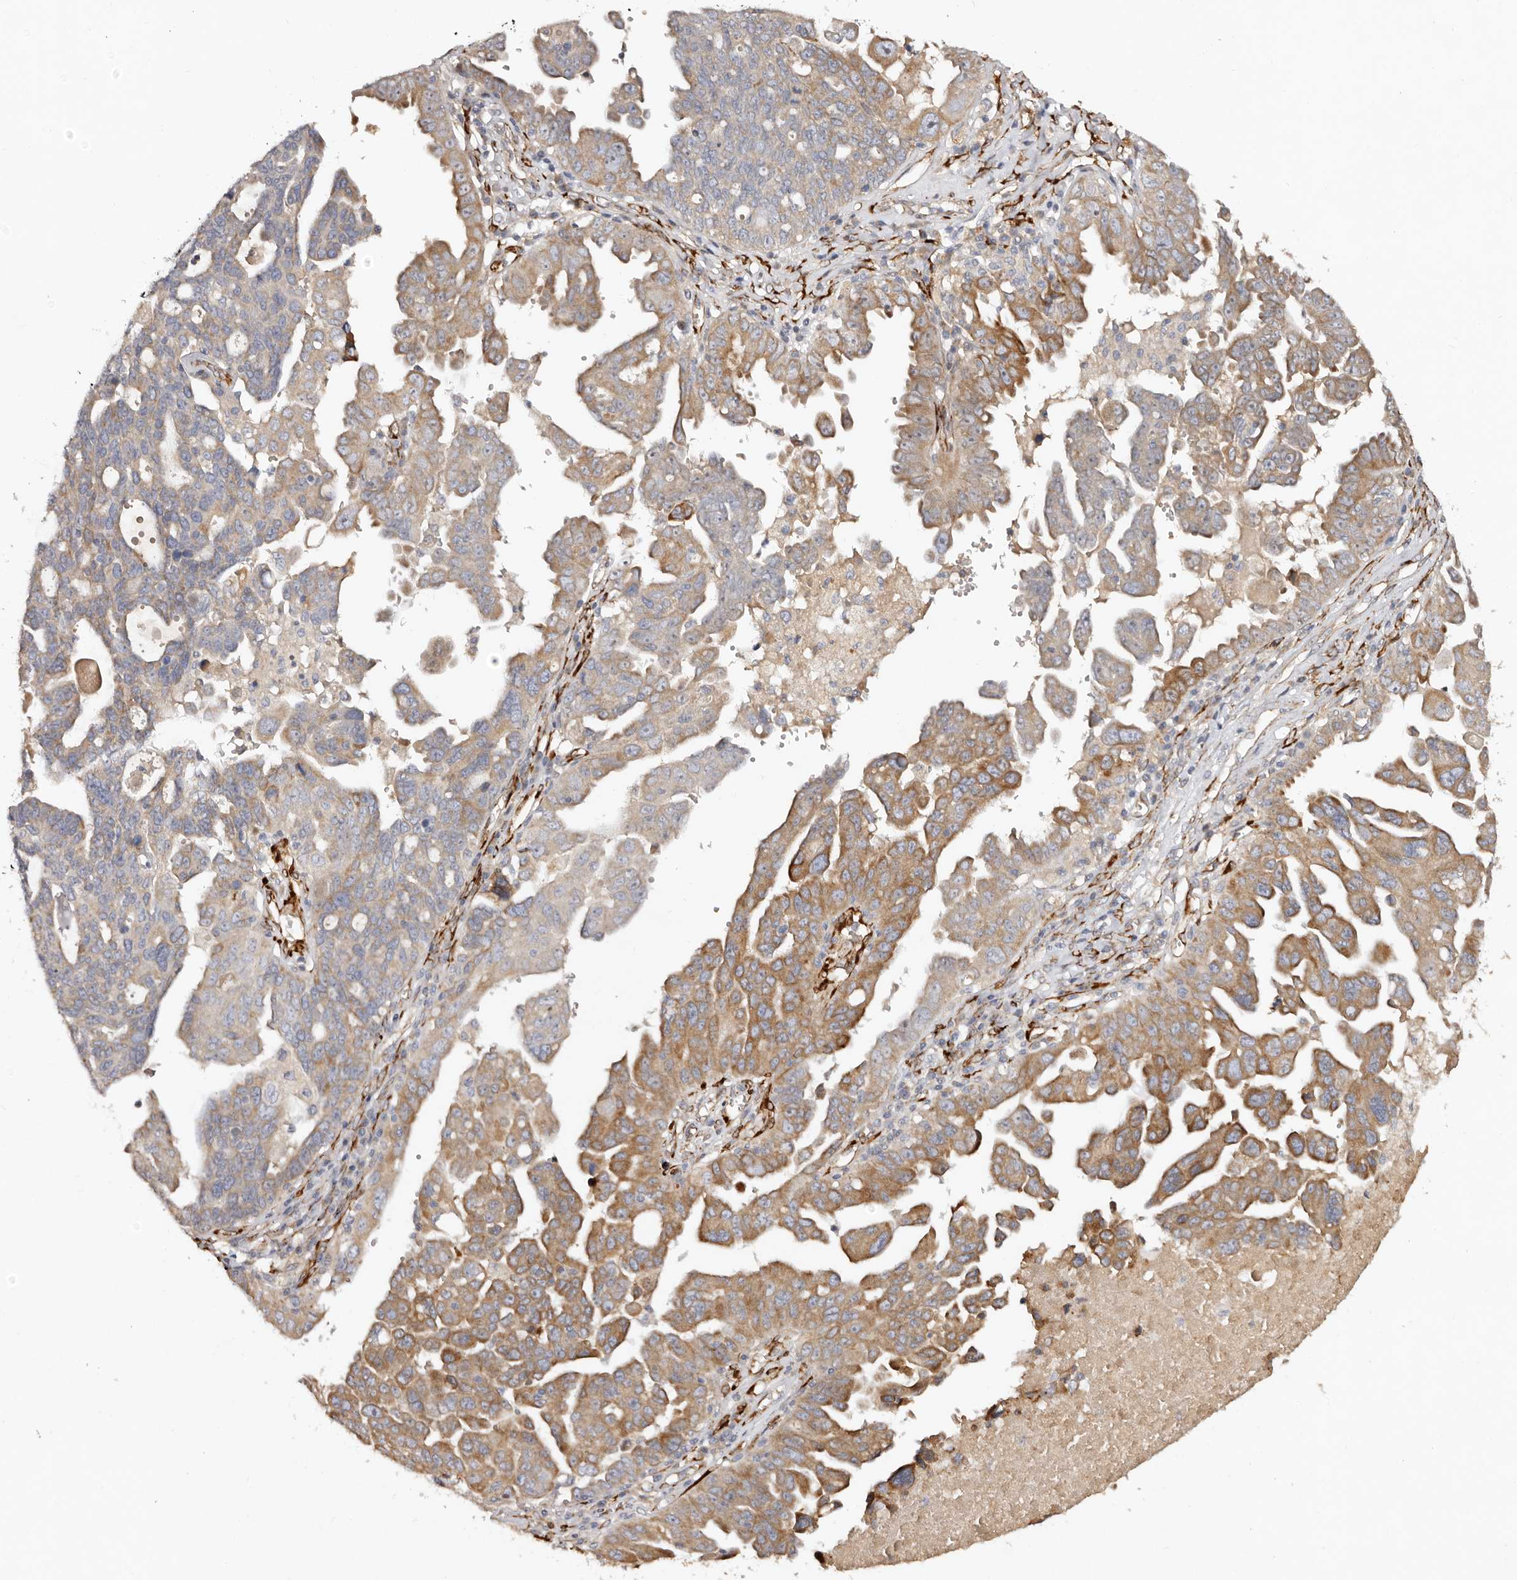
{"staining": {"intensity": "moderate", "quantity": ">75%", "location": "cytoplasmic/membranous"}, "tissue": "ovarian cancer", "cell_type": "Tumor cells", "image_type": "cancer", "snomed": [{"axis": "morphology", "description": "Carcinoma, endometroid"}, {"axis": "topography", "description": "Ovary"}], "caption": "Moderate cytoplasmic/membranous protein expression is appreciated in about >75% of tumor cells in ovarian cancer. (DAB IHC with brightfield microscopy, high magnification).", "gene": "SERPINH1", "patient": {"sex": "female", "age": 62}}